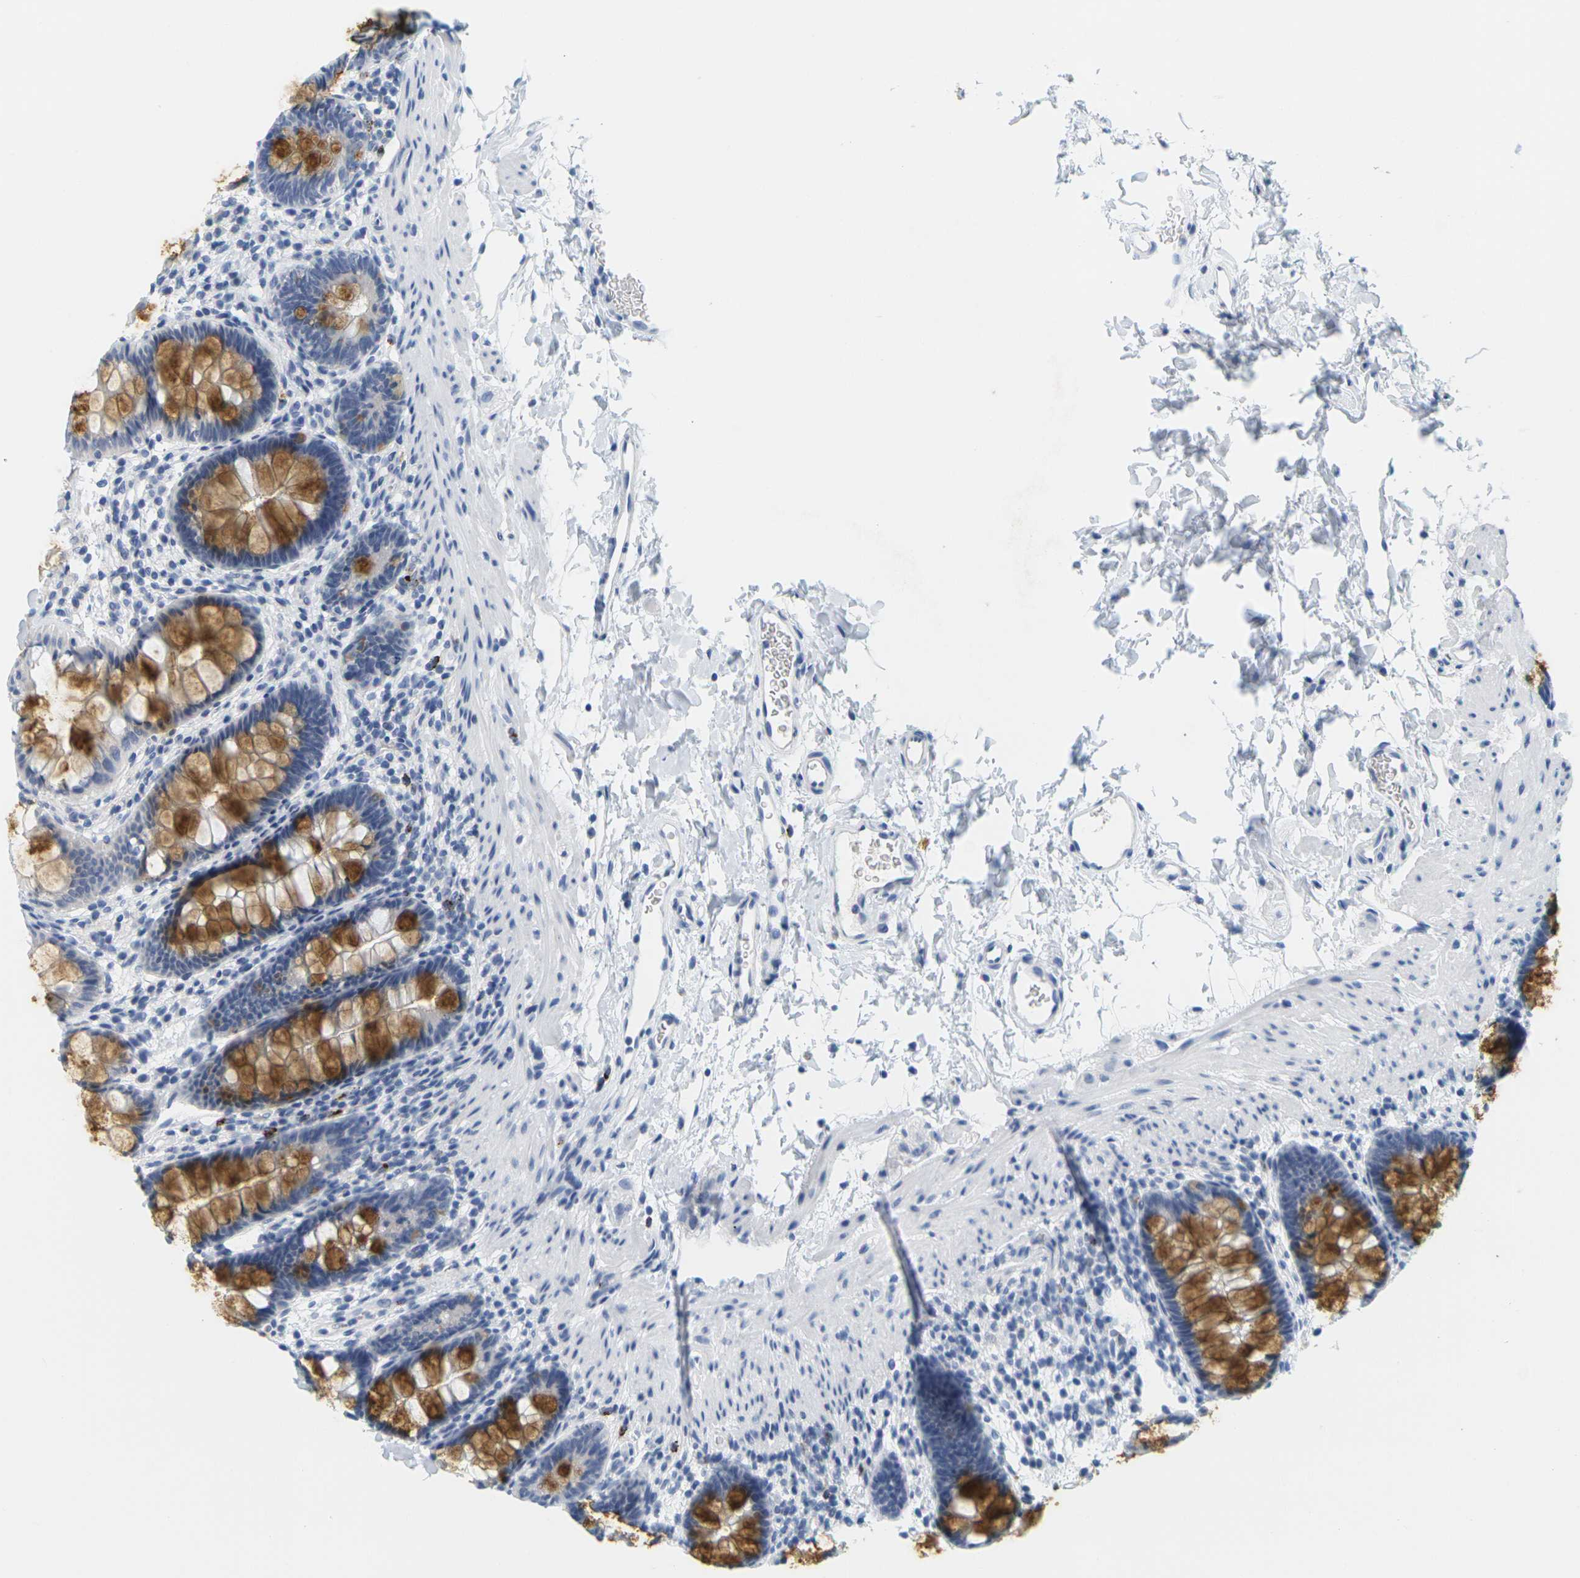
{"staining": {"intensity": "strong", "quantity": "25%-75%", "location": "cytoplasmic/membranous"}, "tissue": "rectum", "cell_type": "Glandular cells", "image_type": "normal", "snomed": [{"axis": "morphology", "description": "Normal tissue, NOS"}, {"axis": "topography", "description": "Rectum"}], "caption": "DAB (3,3'-diaminobenzidine) immunohistochemical staining of unremarkable rectum shows strong cytoplasmic/membranous protein expression in about 25%-75% of glandular cells. Ihc stains the protein of interest in brown and the nuclei are stained blue.", "gene": "HLA", "patient": {"sex": "female", "age": 24}}